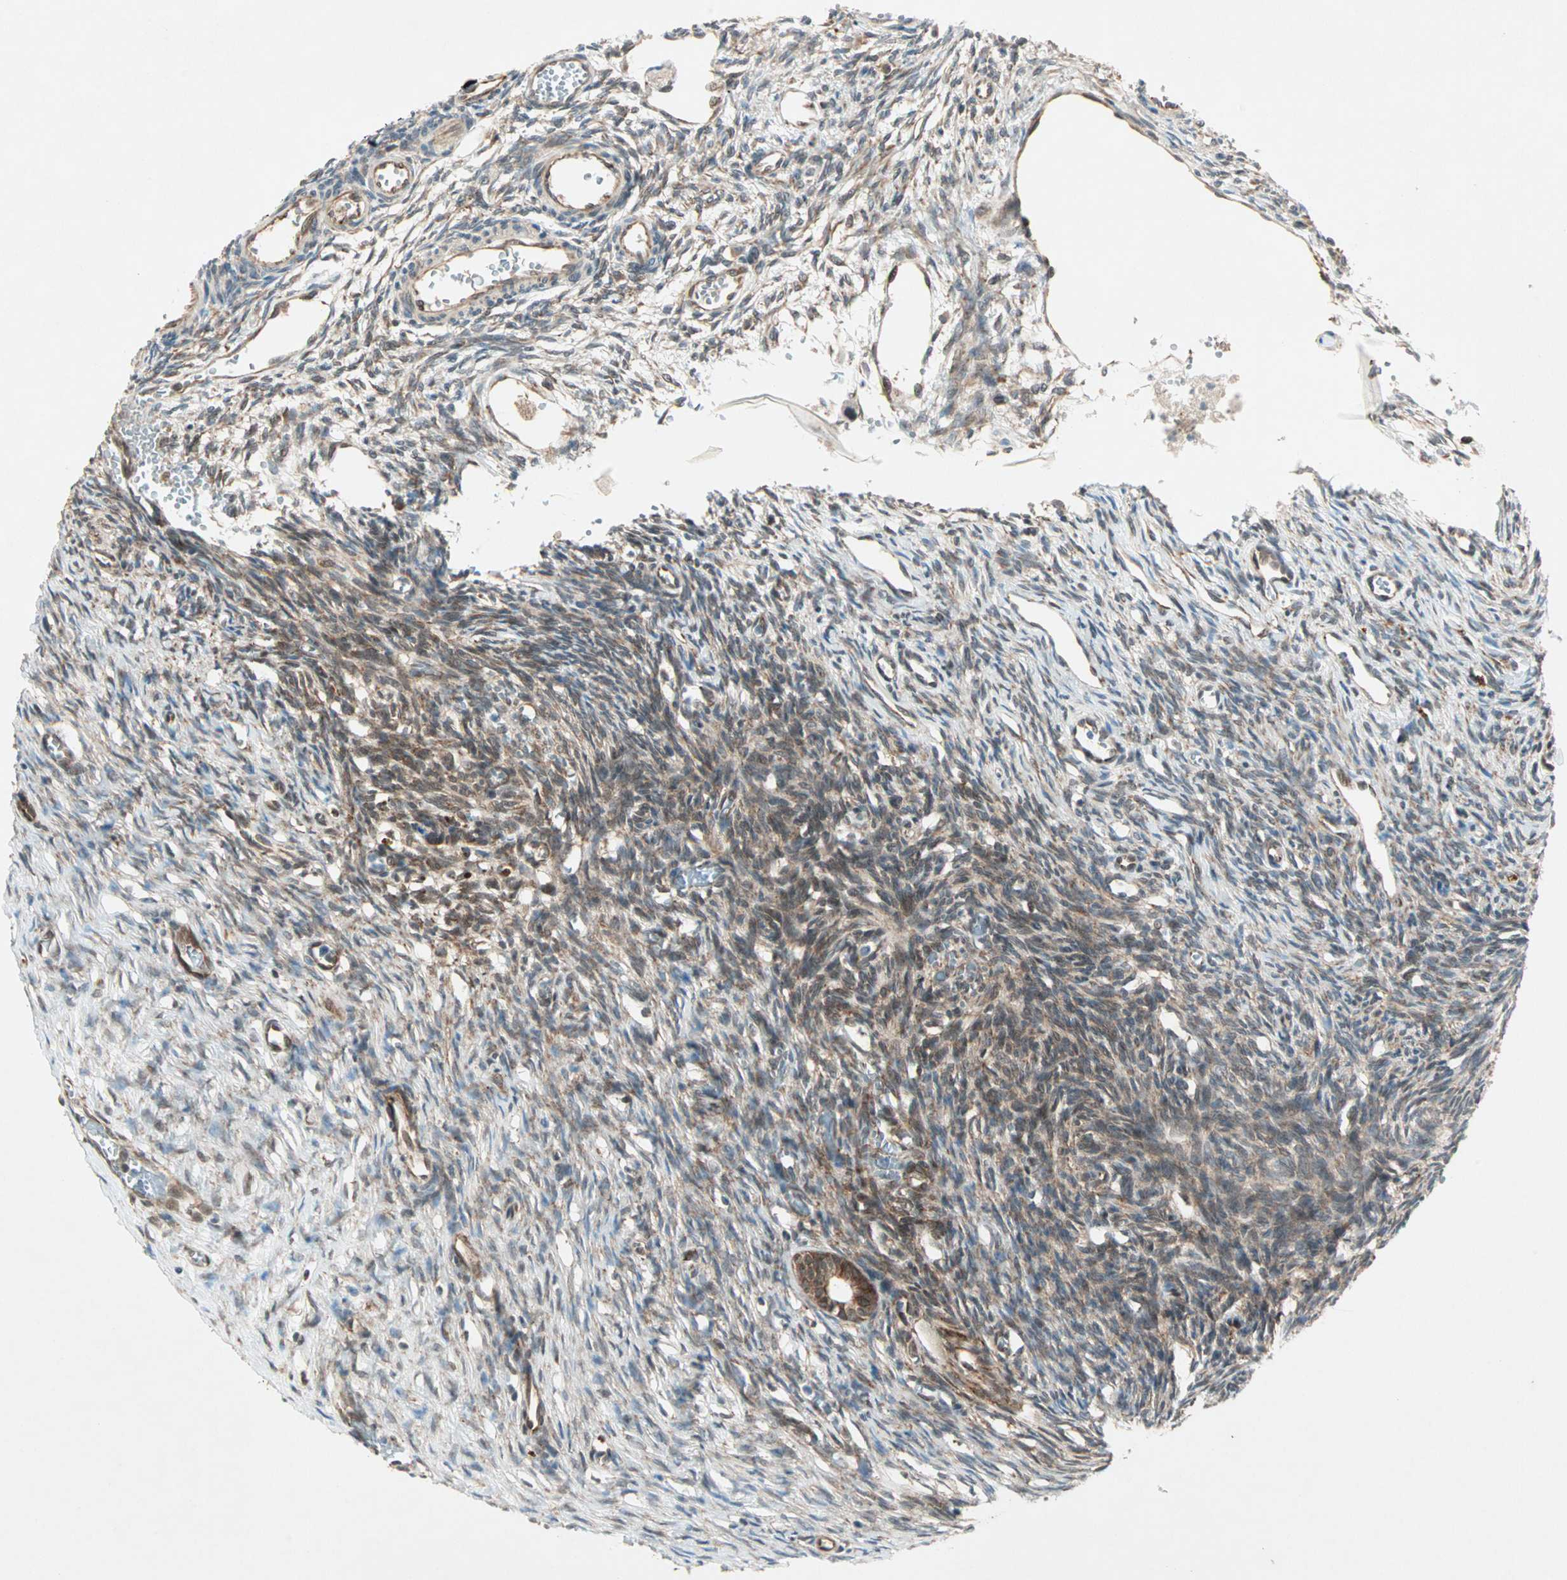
{"staining": {"intensity": "strong", "quantity": ">75%", "location": "cytoplasmic/membranous"}, "tissue": "ovary", "cell_type": "Follicle cells", "image_type": "normal", "snomed": [{"axis": "morphology", "description": "Normal tissue, NOS"}, {"axis": "topography", "description": "Ovary"}], "caption": "Approximately >75% of follicle cells in unremarkable human ovary exhibit strong cytoplasmic/membranous protein staining as visualized by brown immunohistochemical staining.", "gene": "ZNF37A", "patient": {"sex": "female", "age": 33}}